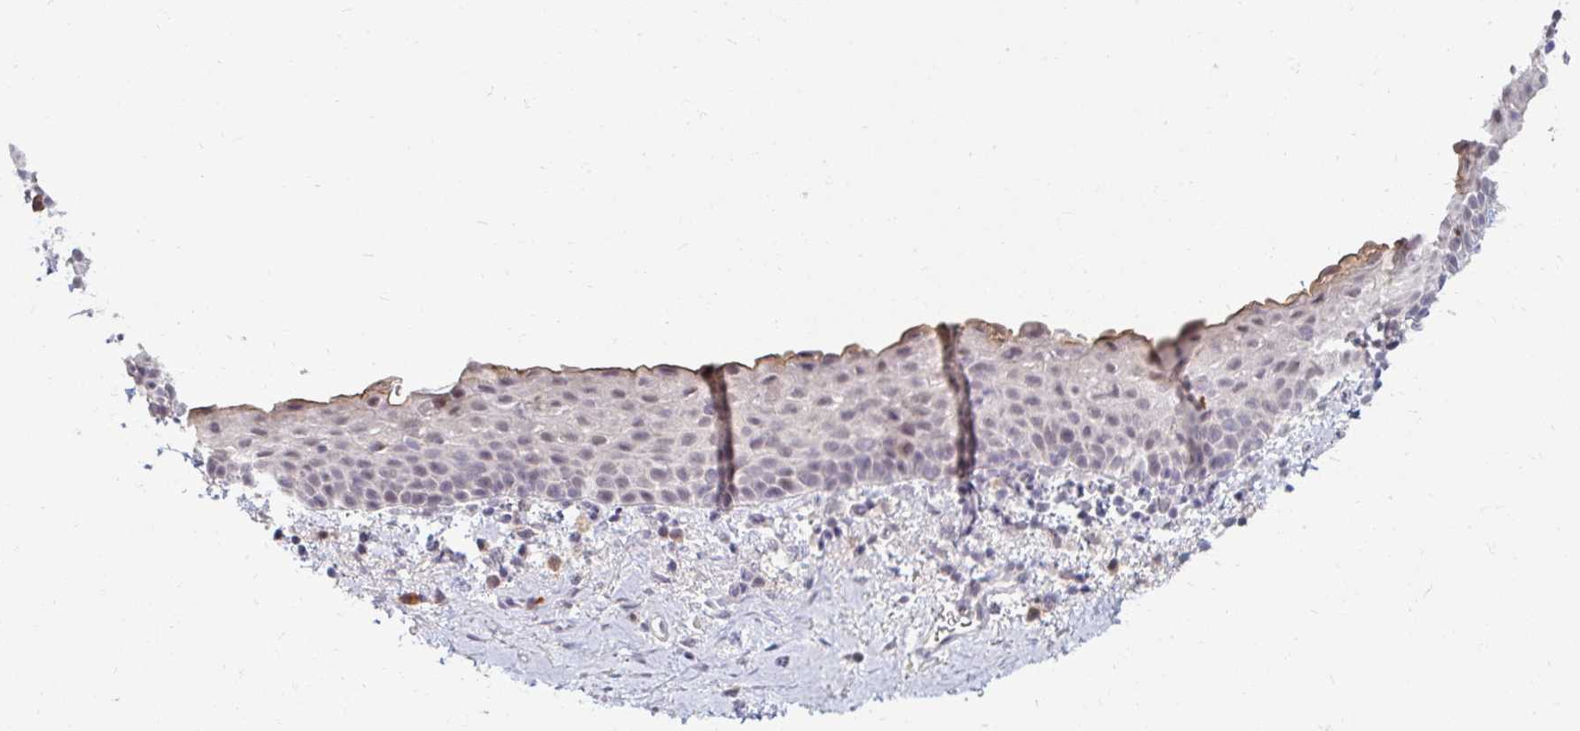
{"staining": {"intensity": "negative", "quantity": "none", "location": "none"}, "tissue": "vagina", "cell_type": "Squamous epithelial cells", "image_type": "normal", "snomed": [{"axis": "morphology", "description": "Normal tissue, NOS"}, {"axis": "topography", "description": "Vagina"}], "caption": "DAB immunohistochemical staining of normal human vagina reveals no significant expression in squamous epithelial cells.", "gene": "DDN", "patient": {"sex": "female", "age": 61}}